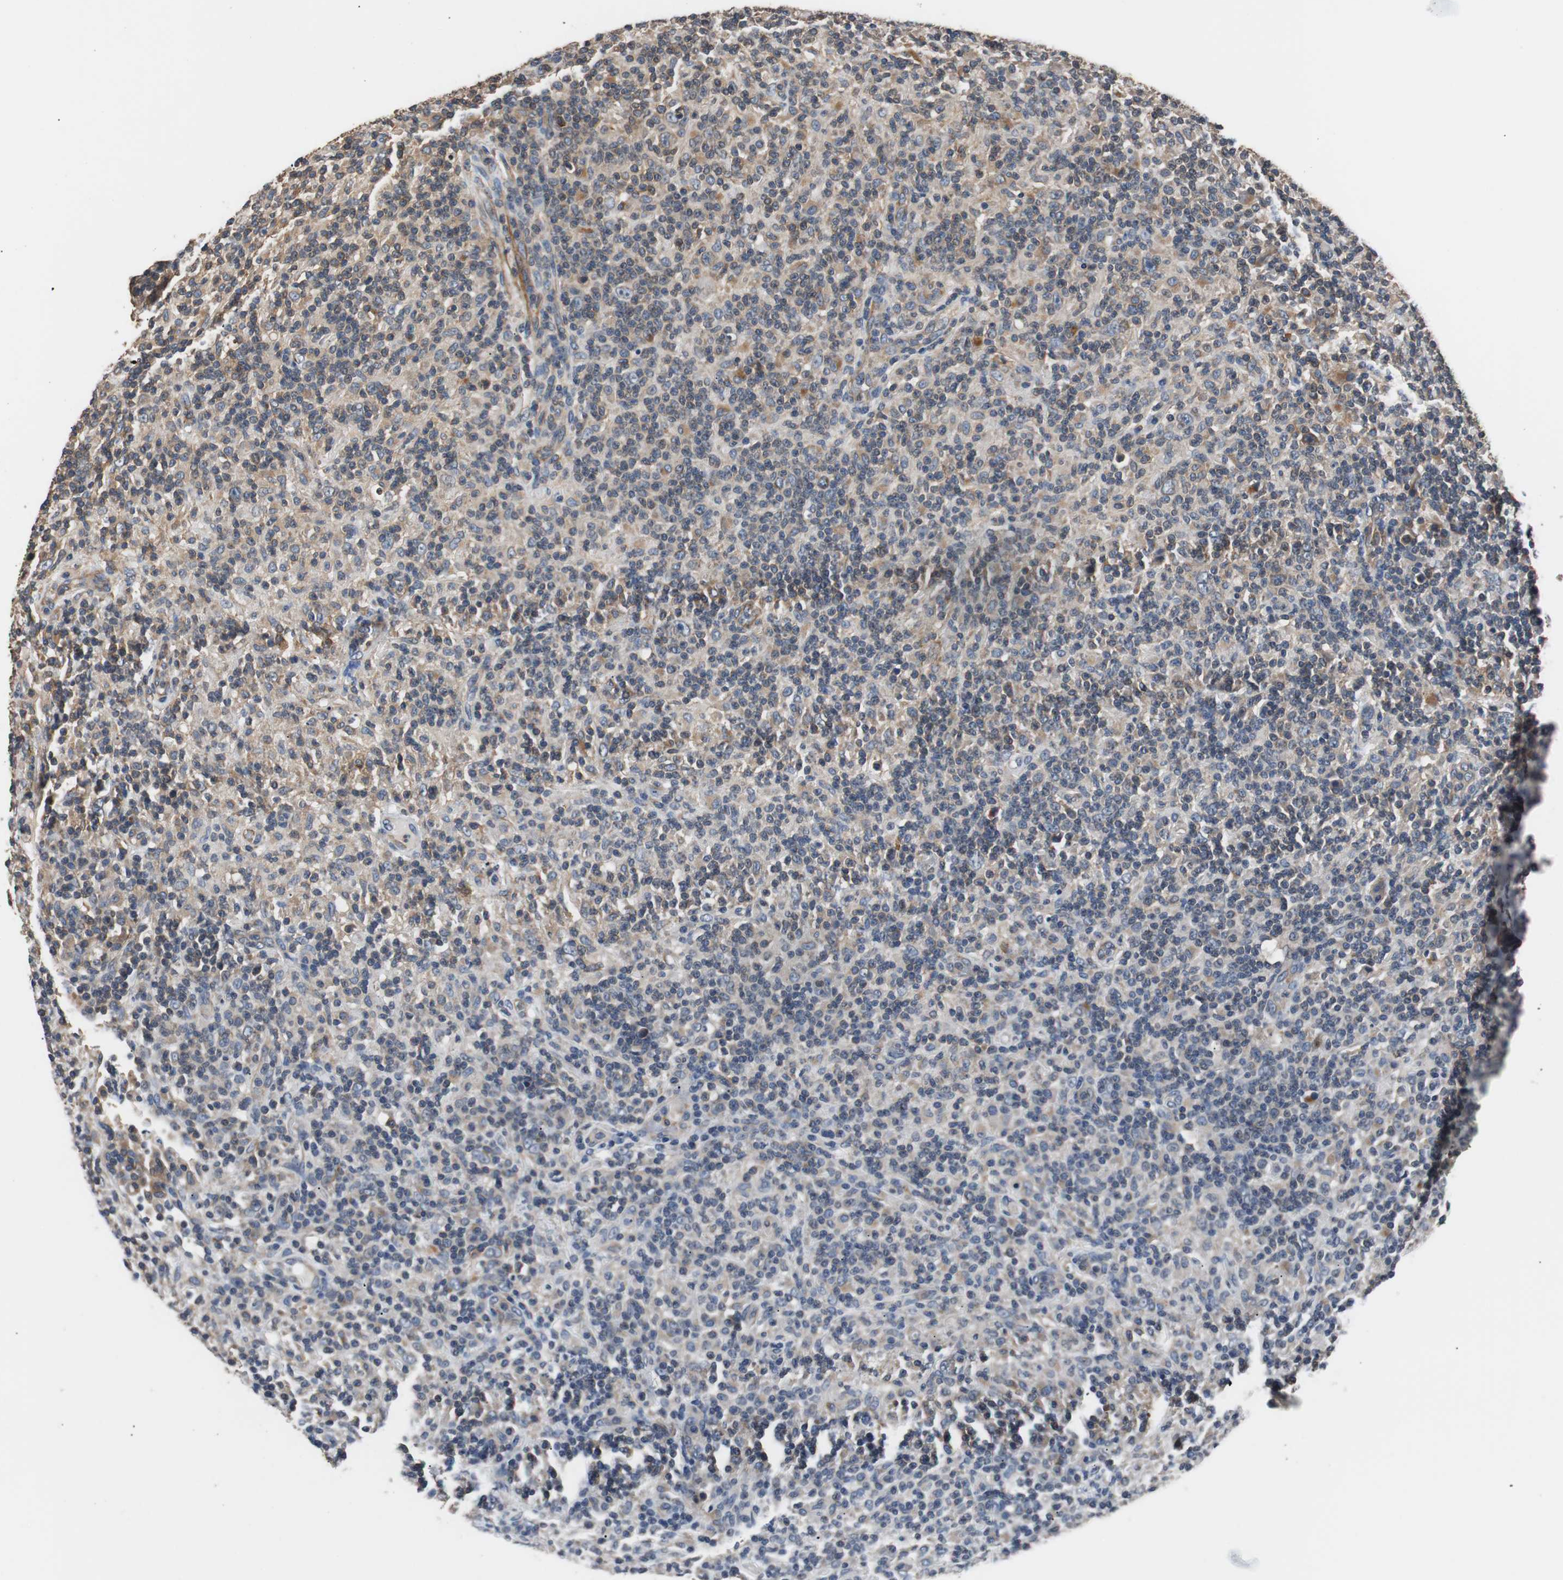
{"staining": {"intensity": "weak", "quantity": ">75%", "location": "cytoplasmic/membranous"}, "tissue": "lymphoma", "cell_type": "Tumor cells", "image_type": "cancer", "snomed": [{"axis": "morphology", "description": "Hodgkin's disease, NOS"}, {"axis": "topography", "description": "Lymph node"}], "caption": "There is low levels of weak cytoplasmic/membranous expression in tumor cells of Hodgkin's disease, as demonstrated by immunohistochemical staining (brown color).", "gene": "PITRM1", "patient": {"sex": "male", "age": 70}}